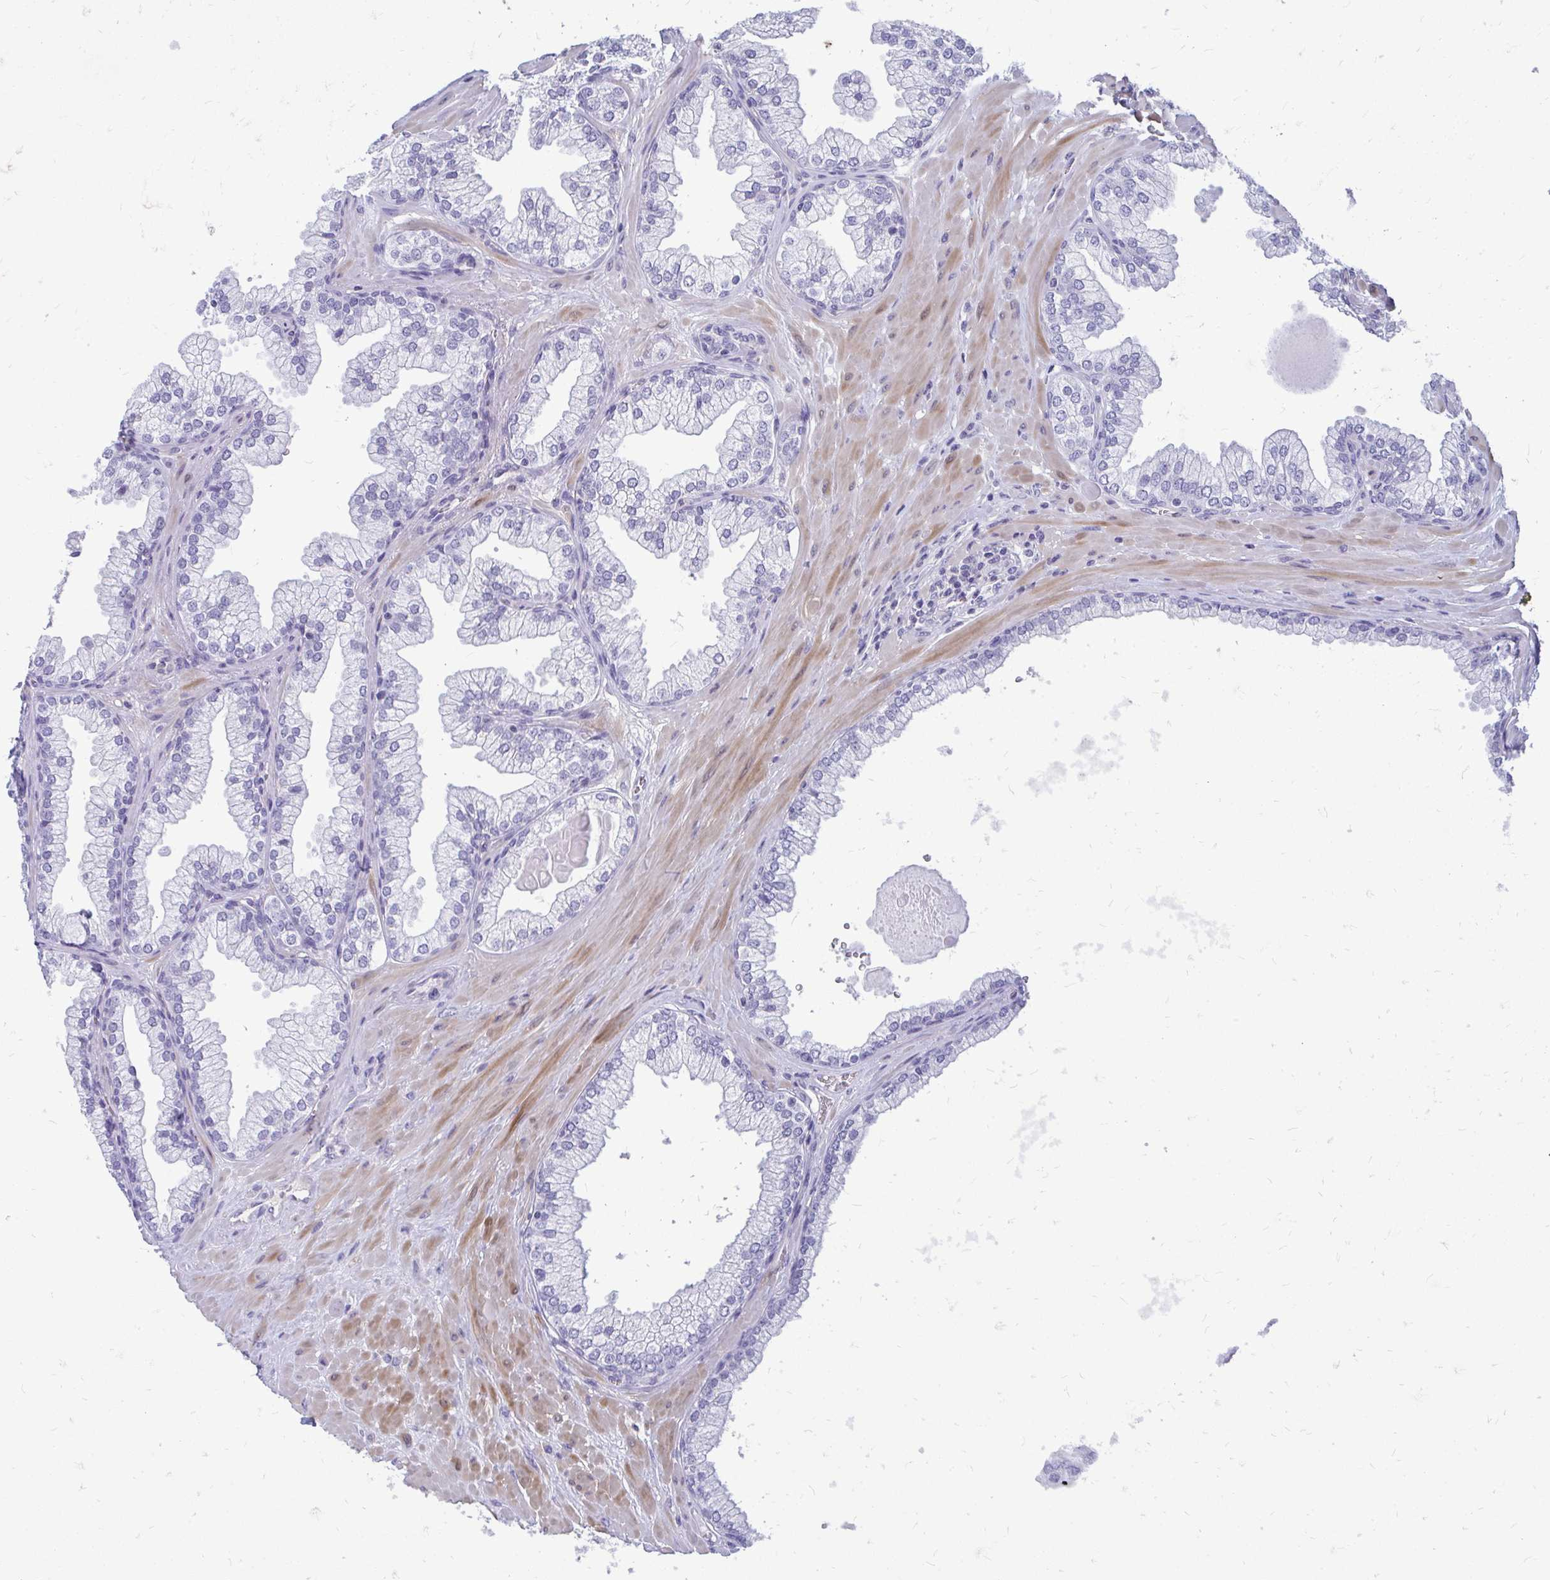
{"staining": {"intensity": "negative", "quantity": "none", "location": "none"}, "tissue": "prostate", "cell_type": "Glandular cells", "image_type": "normal", "snomed": [{"axis": "morphology", "description": "Normal tissue, NOS"}, {"axis": "topography", "description": "Prostate"}, {"axis": "topography", "description": "Peripheral nerve tissue"}], "caption": "The micrograph demonstrates no staining of glandular cells in benign prostate.", "gene": "FABP3", "patient": {"sex": "male", "age": 61}}